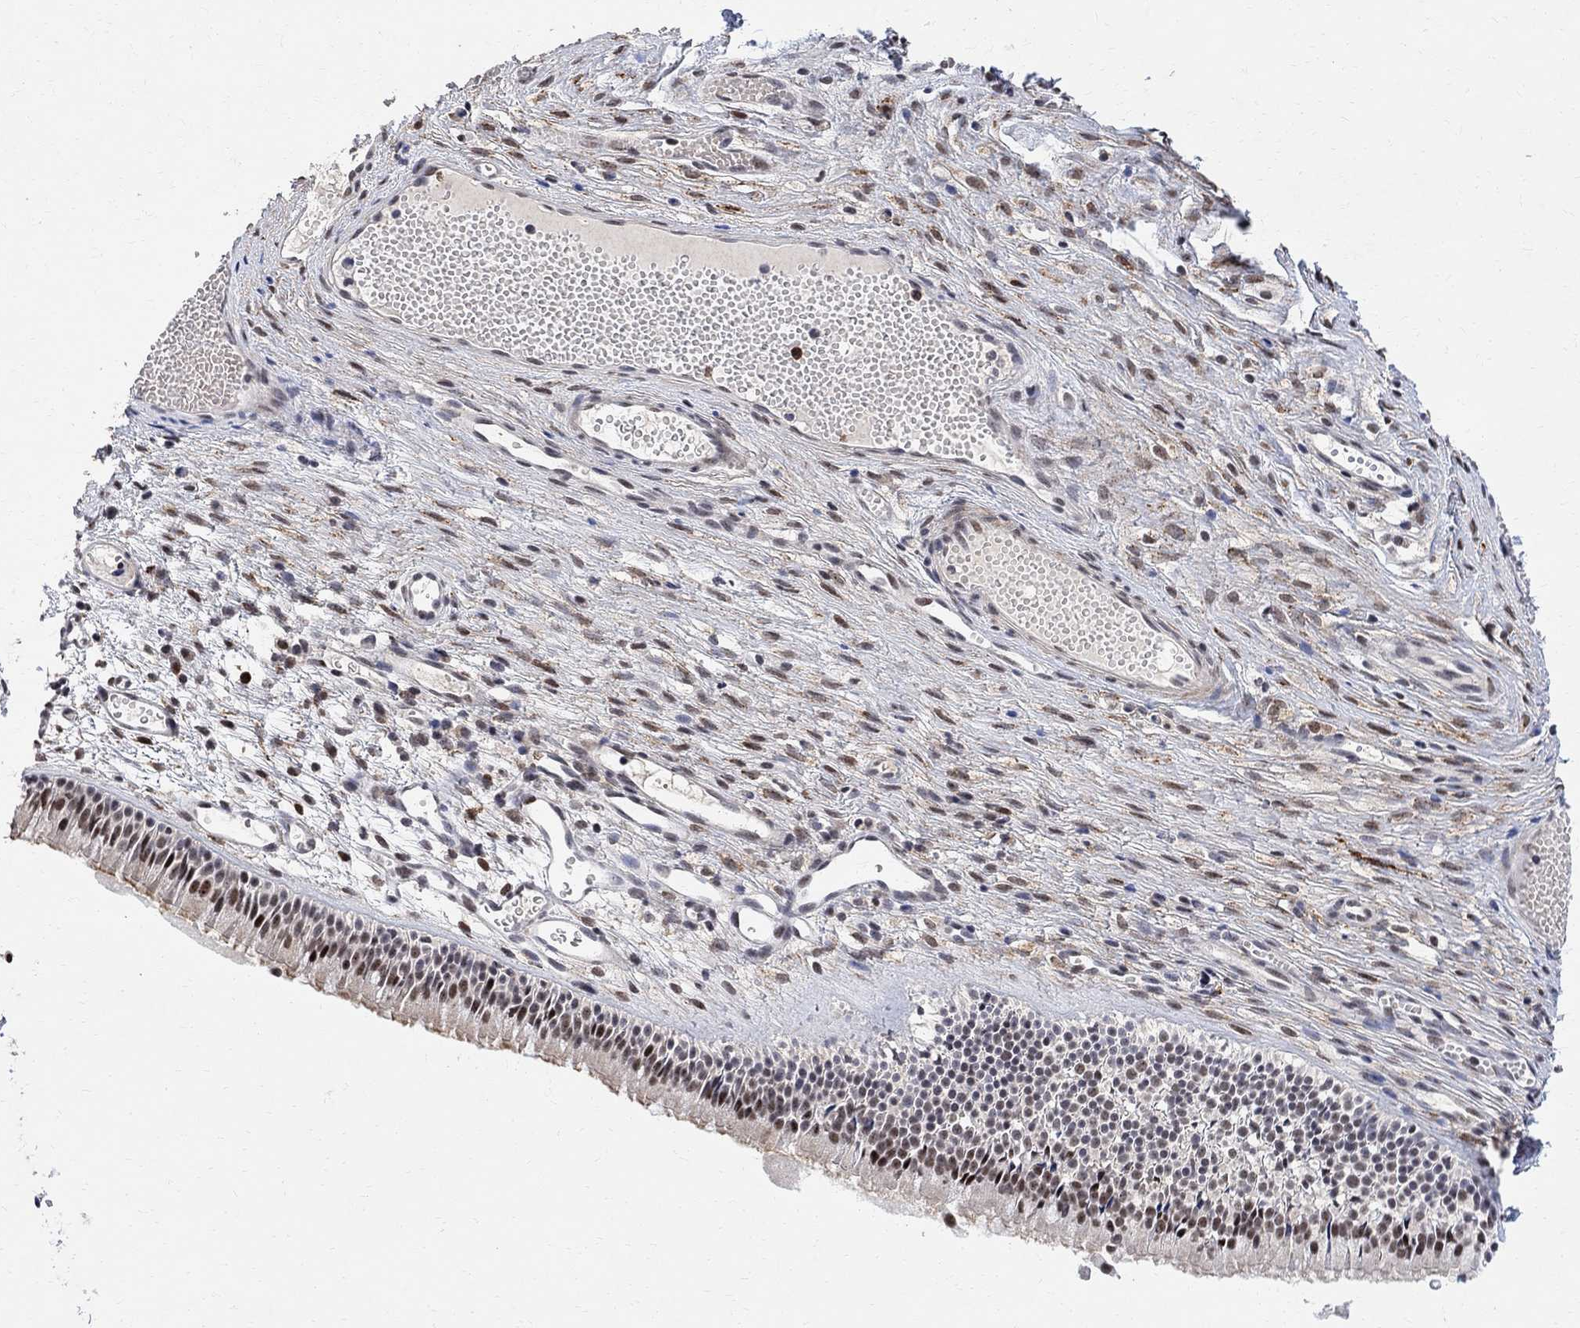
{"staining": {"intensity": "strong", "quantity": "25%-75%", "location": "nuclear"}, "tissue": "nasopharynx", "cell_type": "Respiratory epithelial cells", "image_type": "normal", "snomed": [{"axis": "morphology", "description": "Normal tissue, NOS"}, {"axis": "topography", "description": "Nasopharynx"}], "caption": "Nasopharynx stained for a protein exhibits strong nuclear positivity in respiratory epithelial cells. The staining was performed using DAB (3,3'-diaminobenzidine) to visualize the protein expression in brown, while the nuclei were stained in blue with hematoxylin (Magnification: 20x).", "gene": "E4F1", "patient": {"sex": "male", "age": 51}}